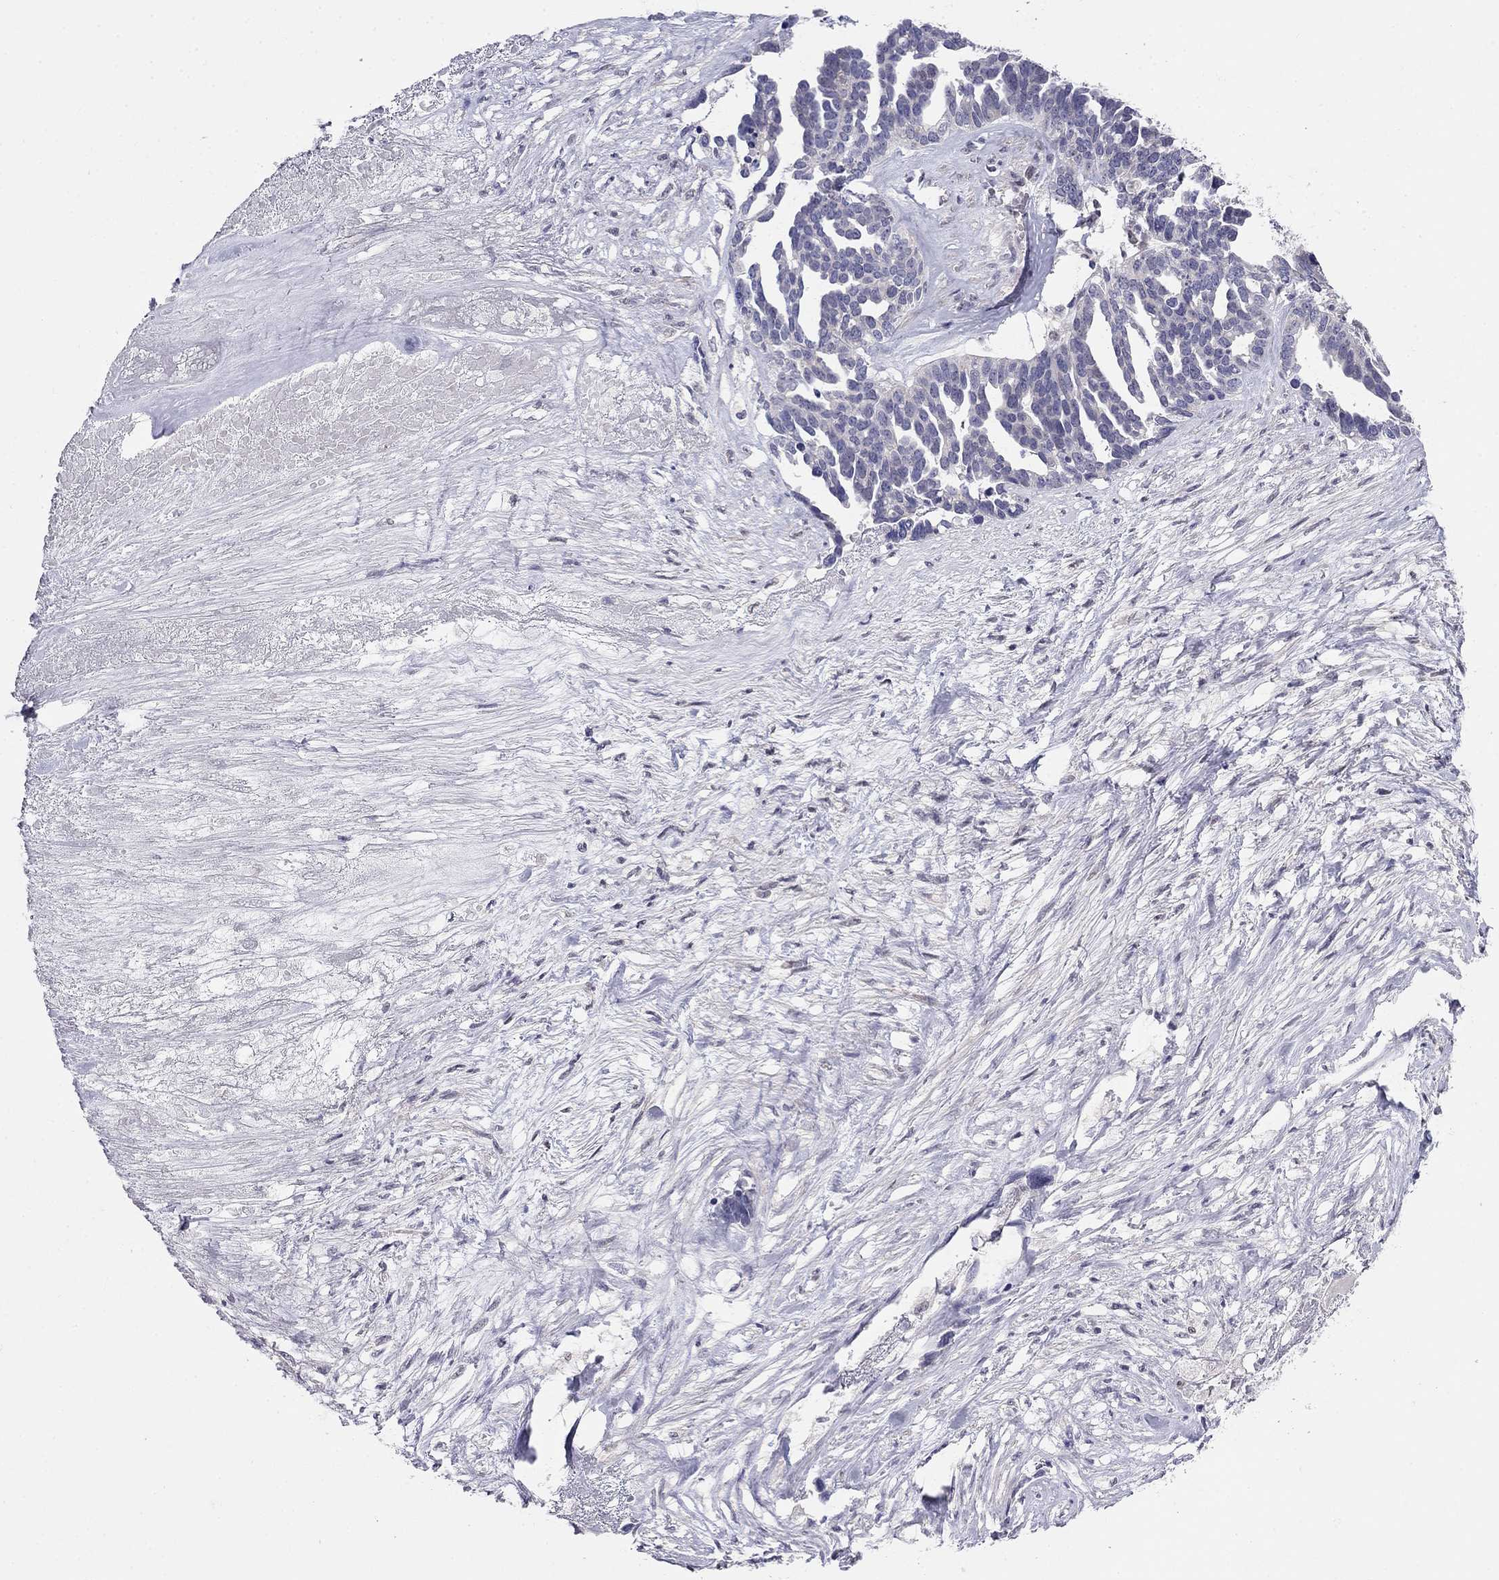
{"staining": {"intensity": "negative", "quantity": "none", "location": "none"}, "tissue": "ovarian cancer", "cell_type": "Tumor cells", "image_type": "cancer", "snomed": [{"axis": "morphology", "description": "Cystadenocarcinoma, serous, NOS"}, {"axis": "topography", "description": "Ovary"}], "caption": "This is an IHC image of human ovarian serous cystadenocarcinoma. There is no expression in tumor cells.", "gene": "LRRC39", "patient": {"sex": "female", "age": 54}}